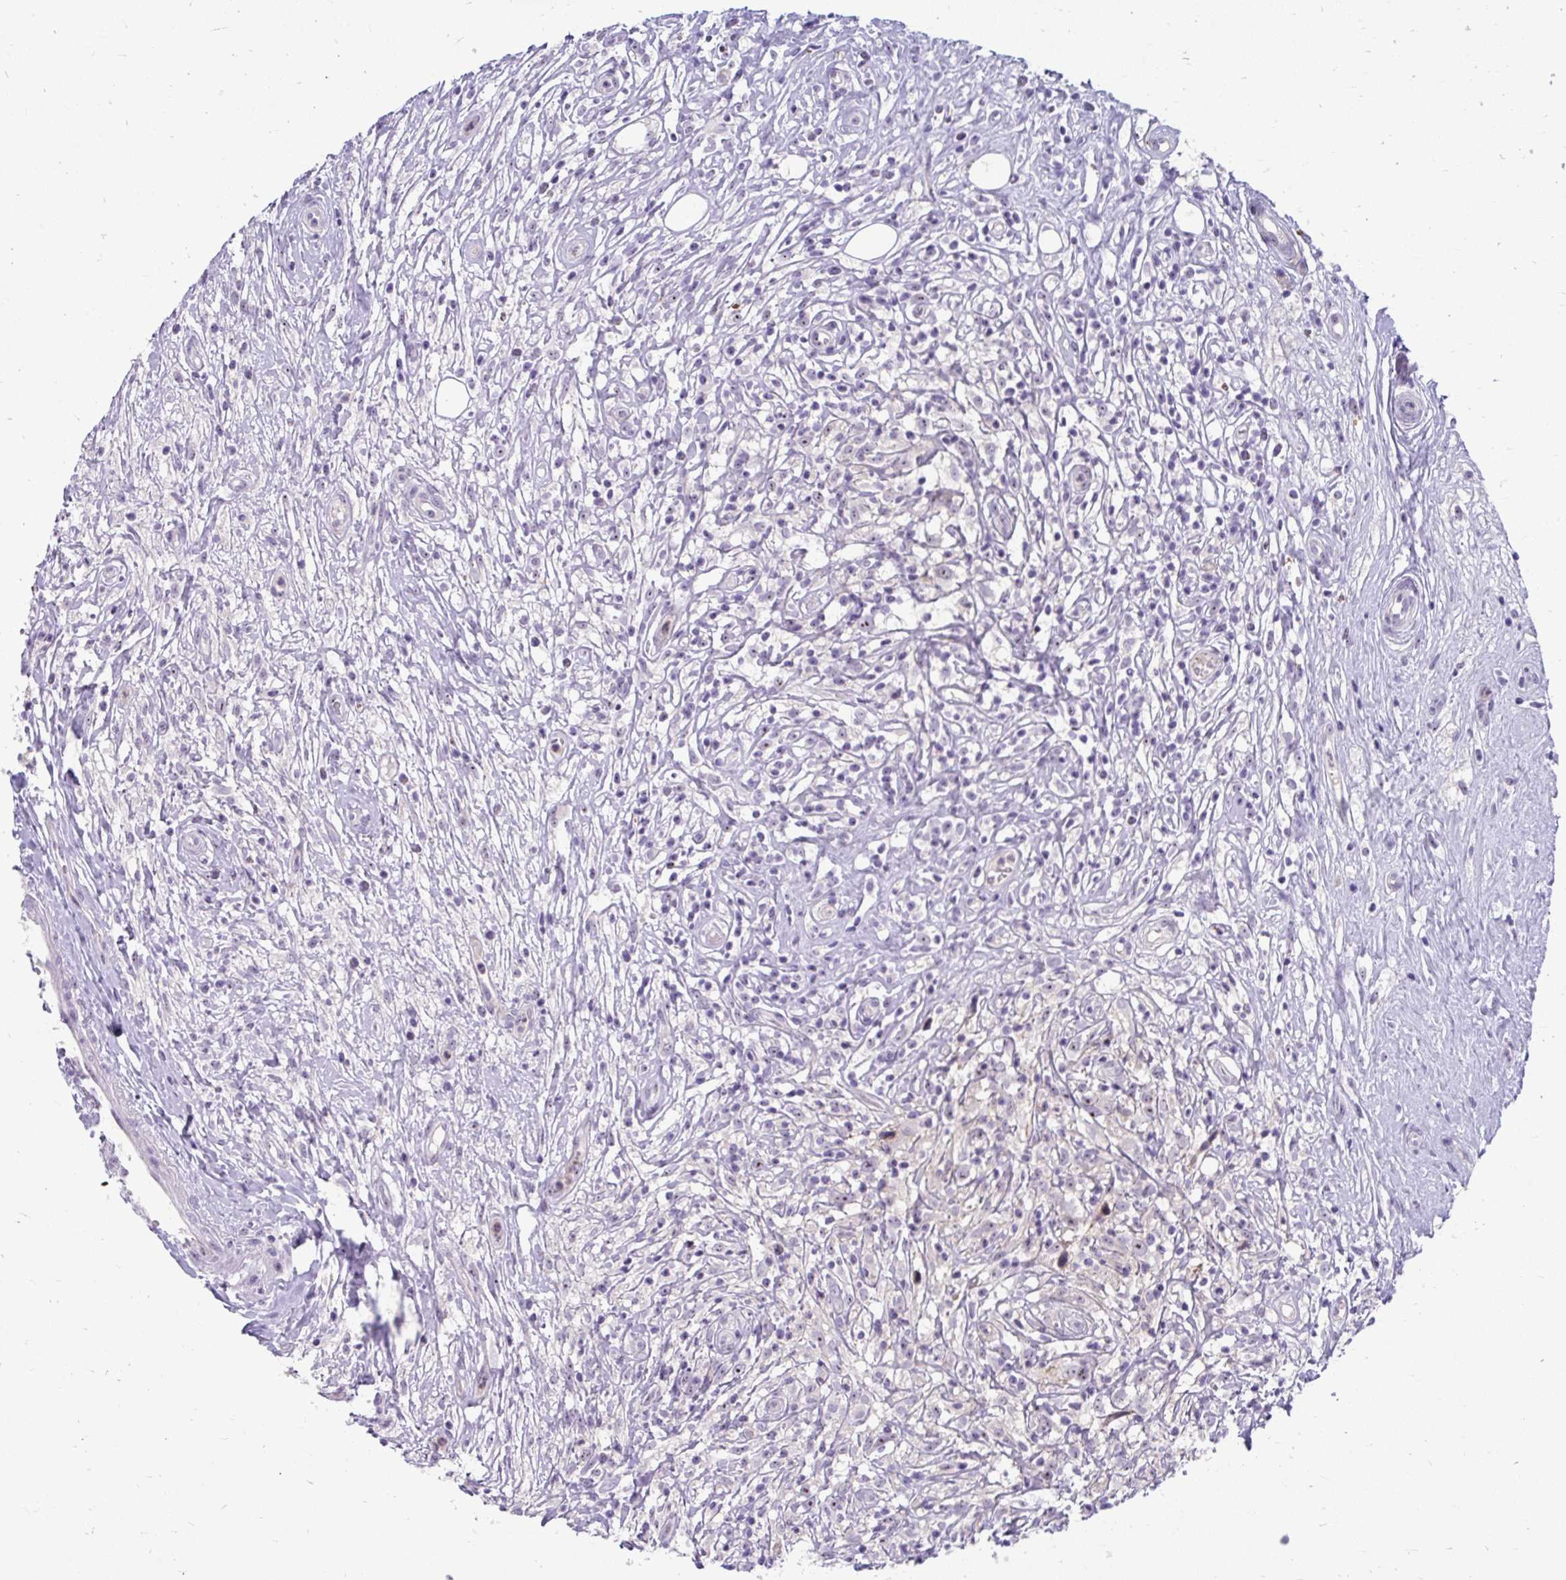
{"staining": {"intensity": "weak", "quantity": "<25%", "location": "nuclear"}, "tissue": "lymphoma", "cell_type": "Tumor cells", "image_type": "cancer", "snomed": [{"axis": "morphology", "description": "Hodgkin's disease, NOS"}, {"axis": "topography", "description": "No Tissue"}], "caption": "DAB (3,3'-diaminobenzidine) immunohistochemical staining of Hodgkin's disease exhibits no significant expression in tumor cells. (Stains: DAB immunohistochemistry with hematoxylin counter stain, Microscopy: brightfield microscopy at high magnification).", "gene": "MUS81", "patient": {"sex": "female", "age": 21}}